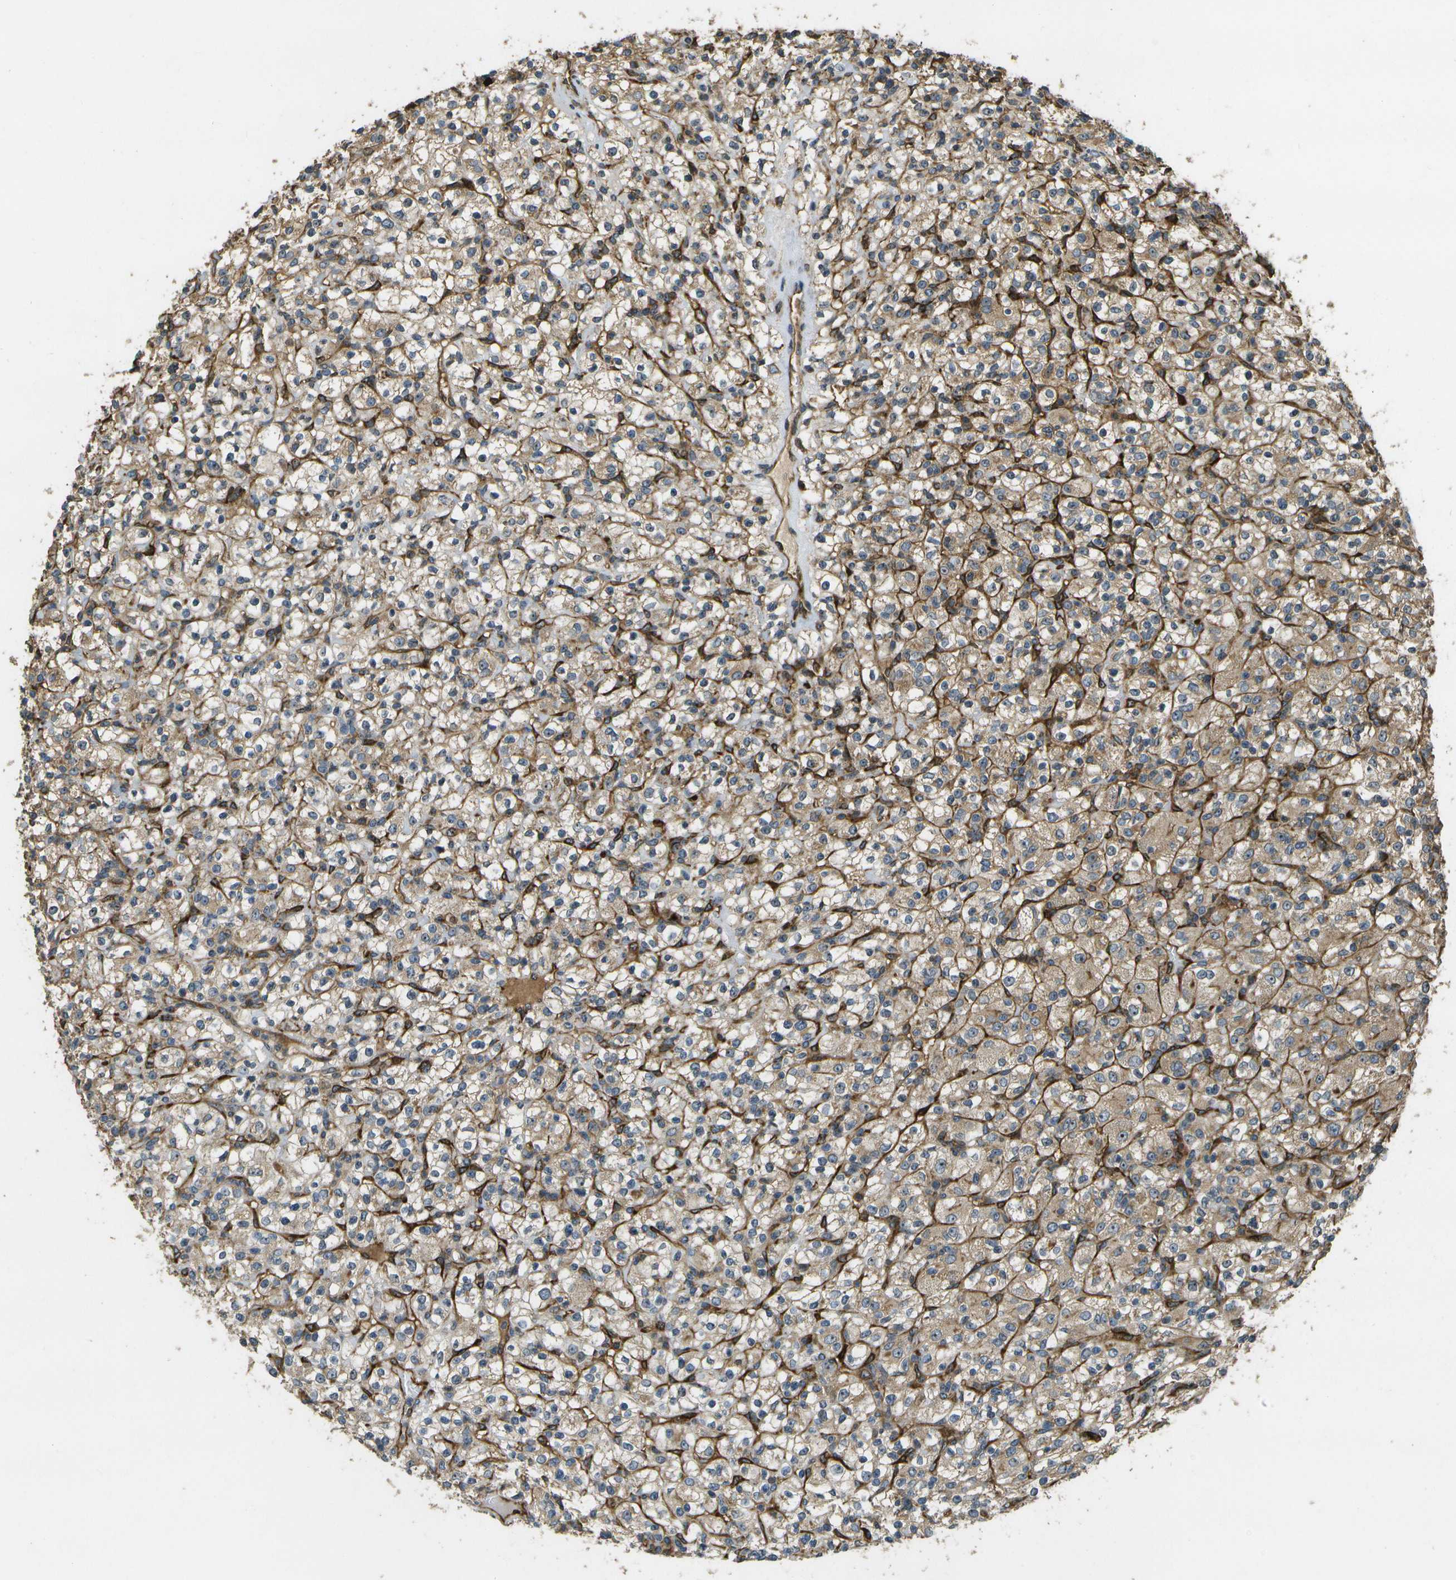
{"staining": {"intensity": "moderate", "quantity": ">75%", "location": "cytoplasmic/membranous"}, "tissue": "renal cancer", "cell_type": "Tumor cells", "image_type": "cancer", "snomed": [{"axis": "morphology", "description": "Normal tissue, NOS"}, {"axis": "morphology", "description": "Adenocarcinoma, NOS"}, {"axis": "topography", "description": "Kidney"}], "caption": "IHC of adenocarcinoma (renal) demonstrates medium levels of moderate cytoplasmic/membranous expression in approximately >75% of tumor cells.", "gene": "LRP12", "patient": {"sex": "female", "age": 72}}